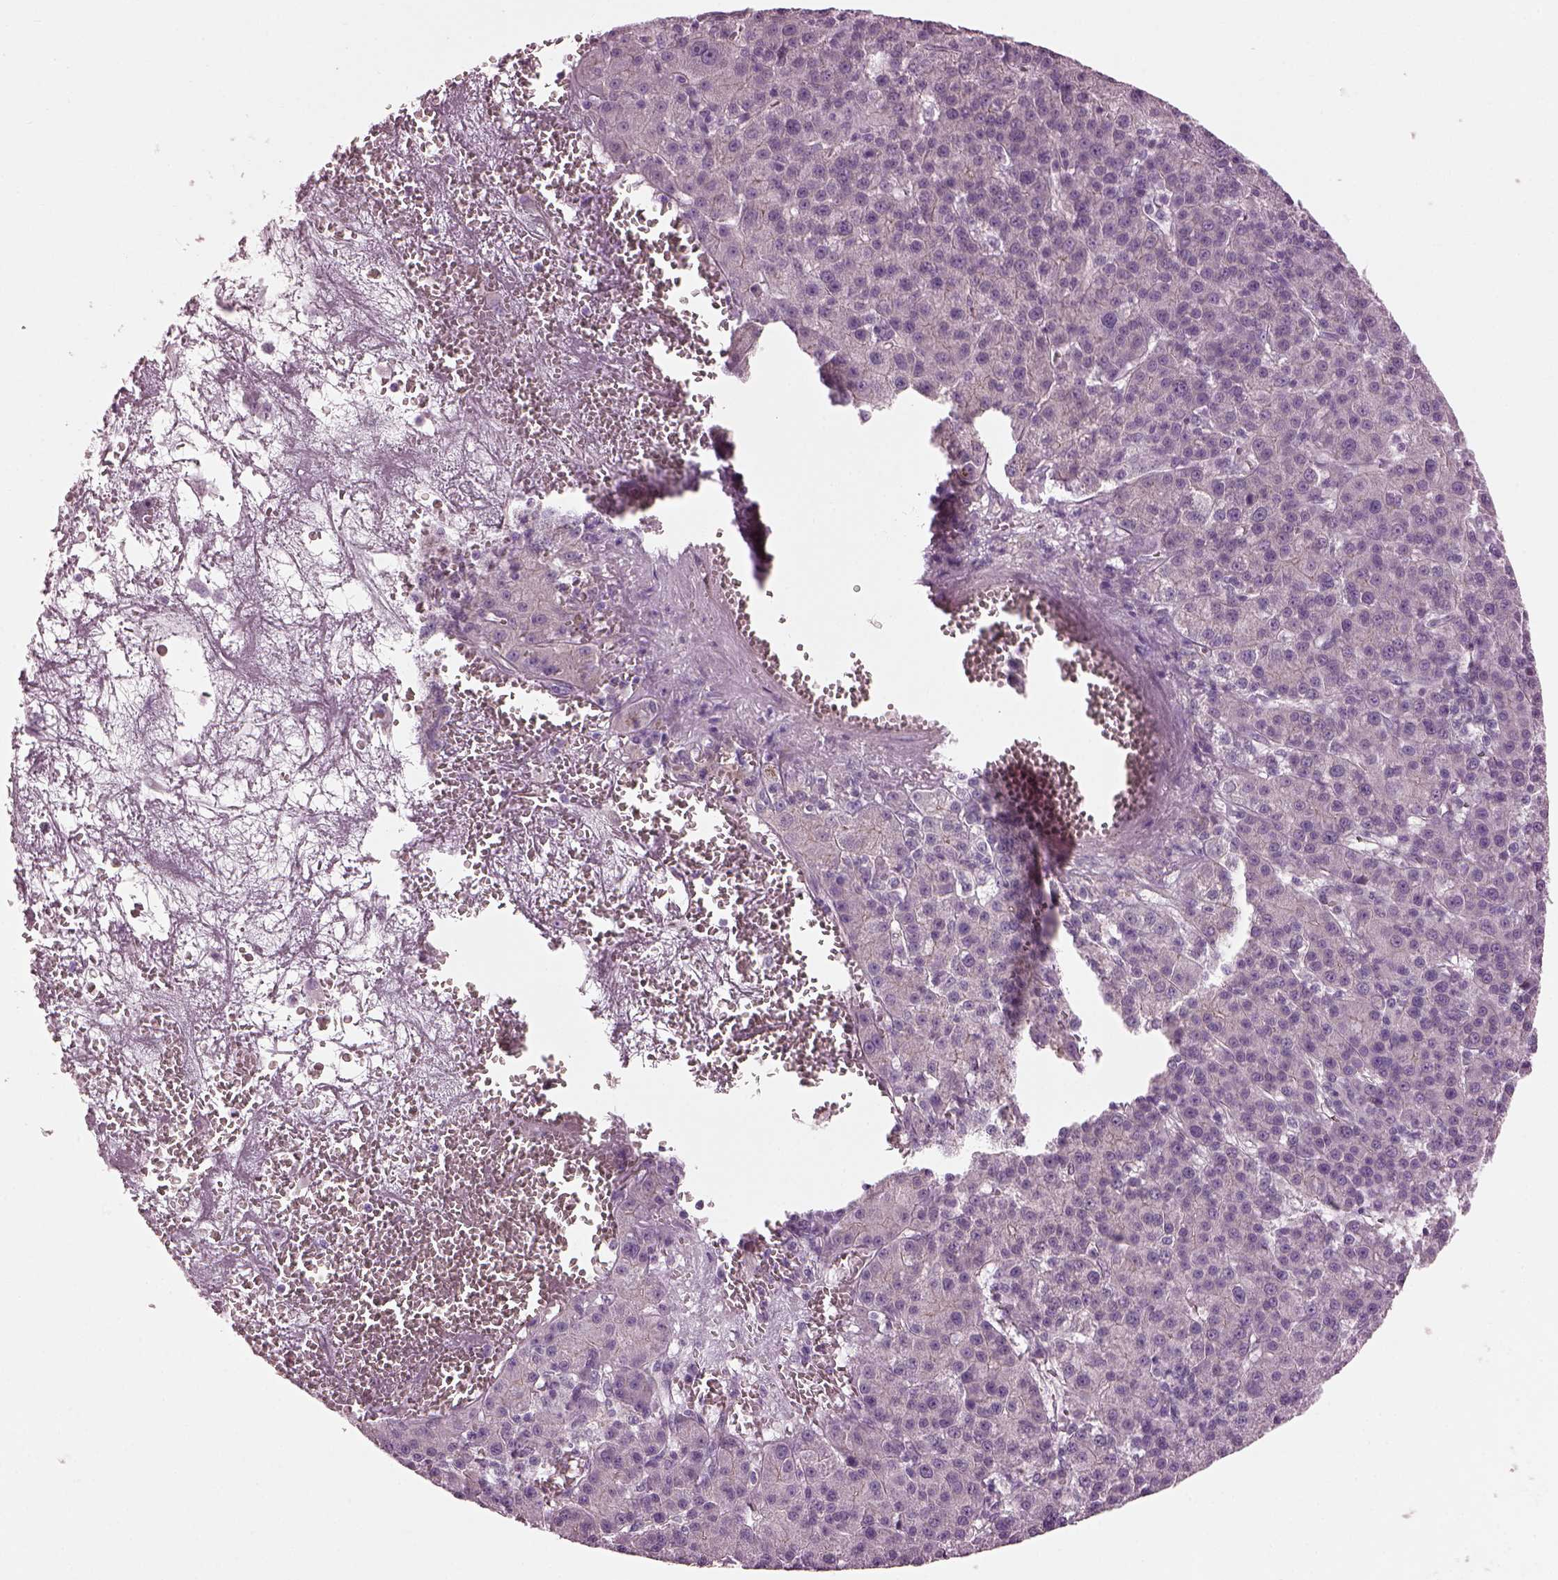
{"staining": {"intensity": "negative", "quantity": "none", "location": "none"}, "tissue": "liver cancer", "cell_type": "Tumor cells", "image_type": "cancer", "snomed": [{"axis": "morphology", "description": "Carcinoma, Hepatocellular, NOS"}, {"axis": "topography", "description": "Liver"}], "caption": "Immunohistochemistry (IHC) of hepatocellular carcinoma (liver) demonstrates no positivity in tumor cells.", "gene": "BFSP1", "patient": {"sex": "female", "age": 60}}